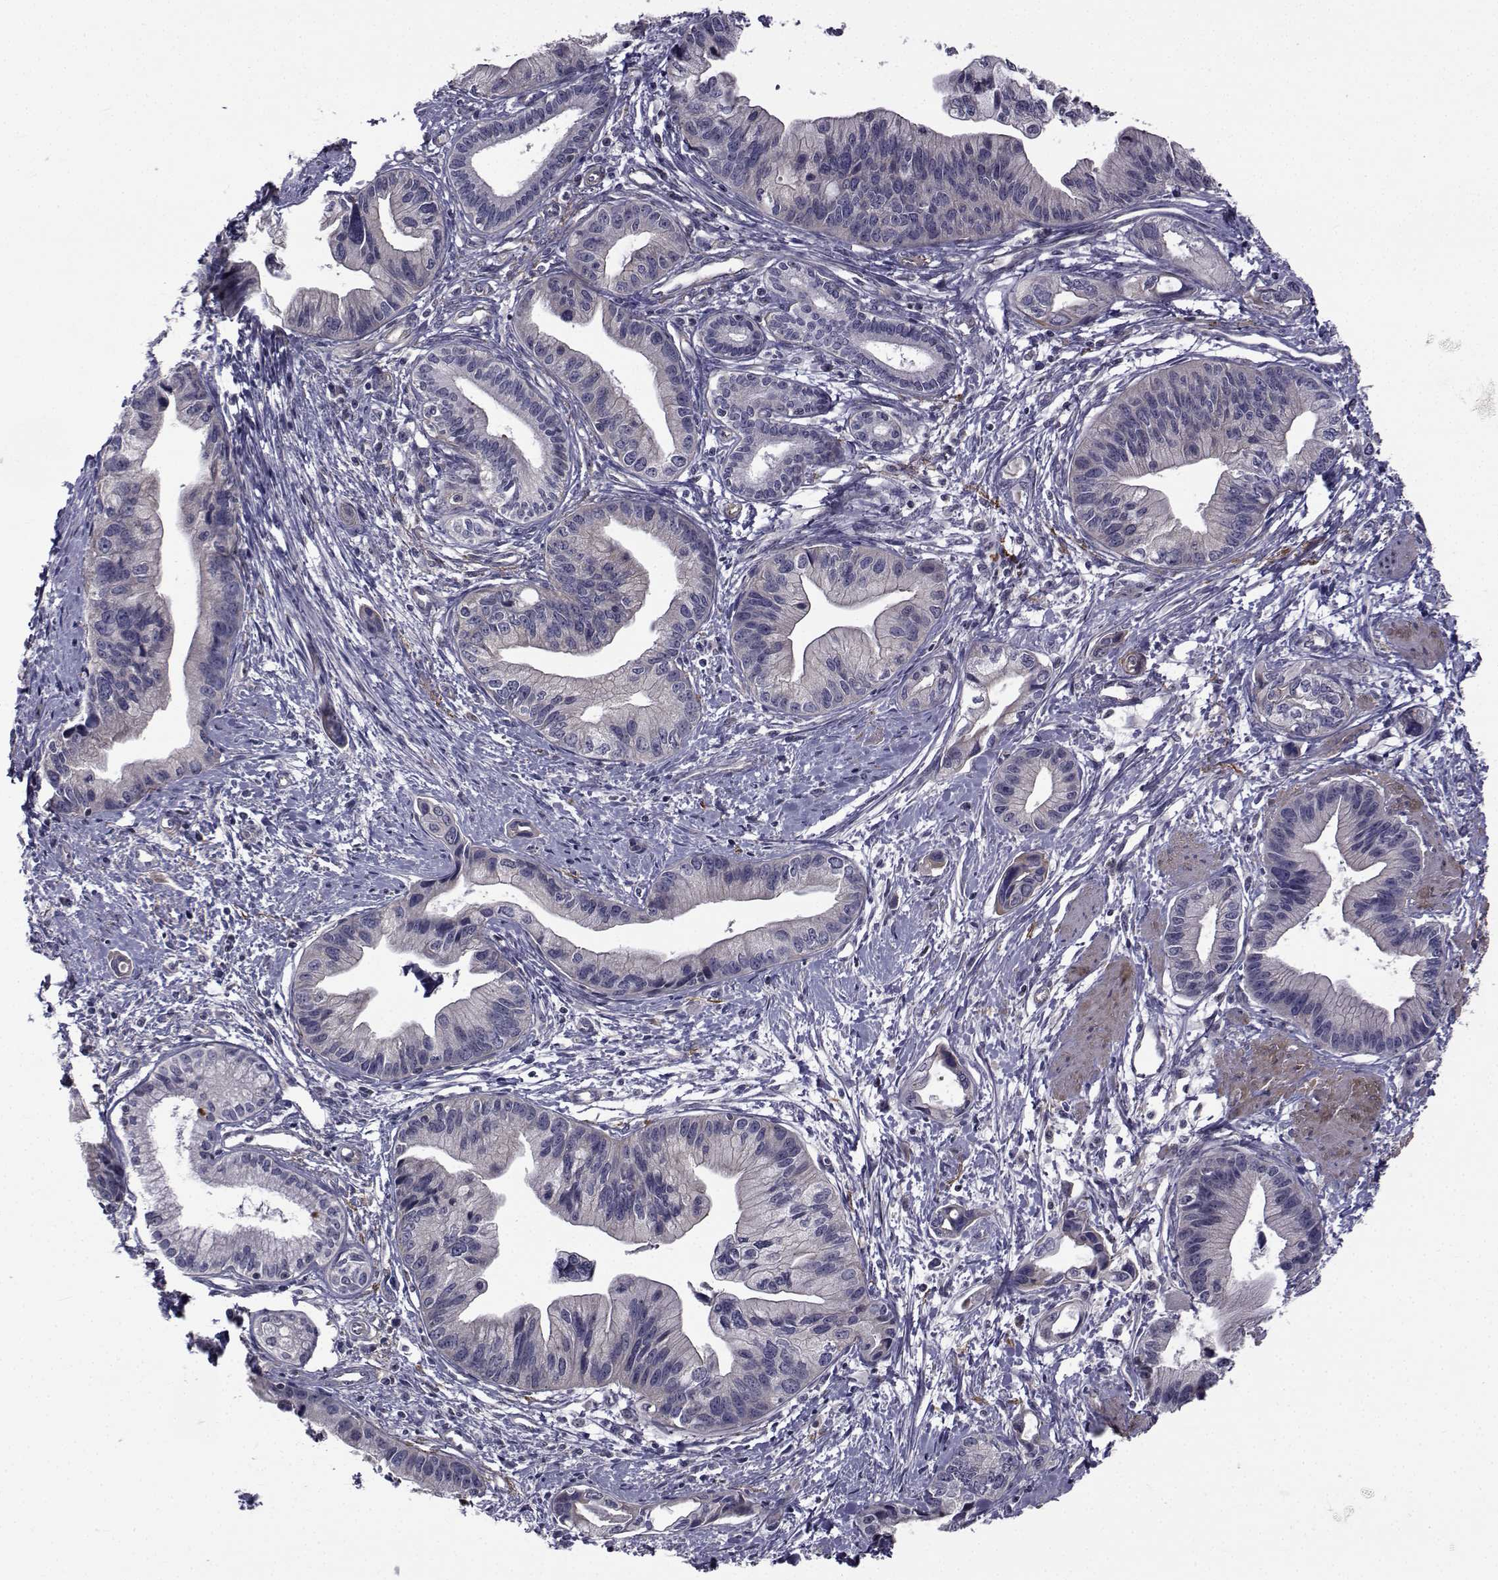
{"staining": {"intensity": "negative", "quantity": "none", "location": "none"}, "tissue": "pancreatic cancer", "cell_type": "Tumor cells", "image_type": "cancer", "snomed": [{"axis": "morphology", "description": "Adenocarcinoma, NOS"}, {"axis": "topography", "description": "Pancreas"}], "caption": "High magnification brightfield microscopy of adenocarcinoma (pancreatic) stained with DAB (3,3'-diaminobenzidine) (brown) and counterstained with hematoxylin (blue): tumor cells show no significant staining. Nuclei are stained in blue.", "gene": "CFAP74", "patient": {"sex": "female", "age": 61}}